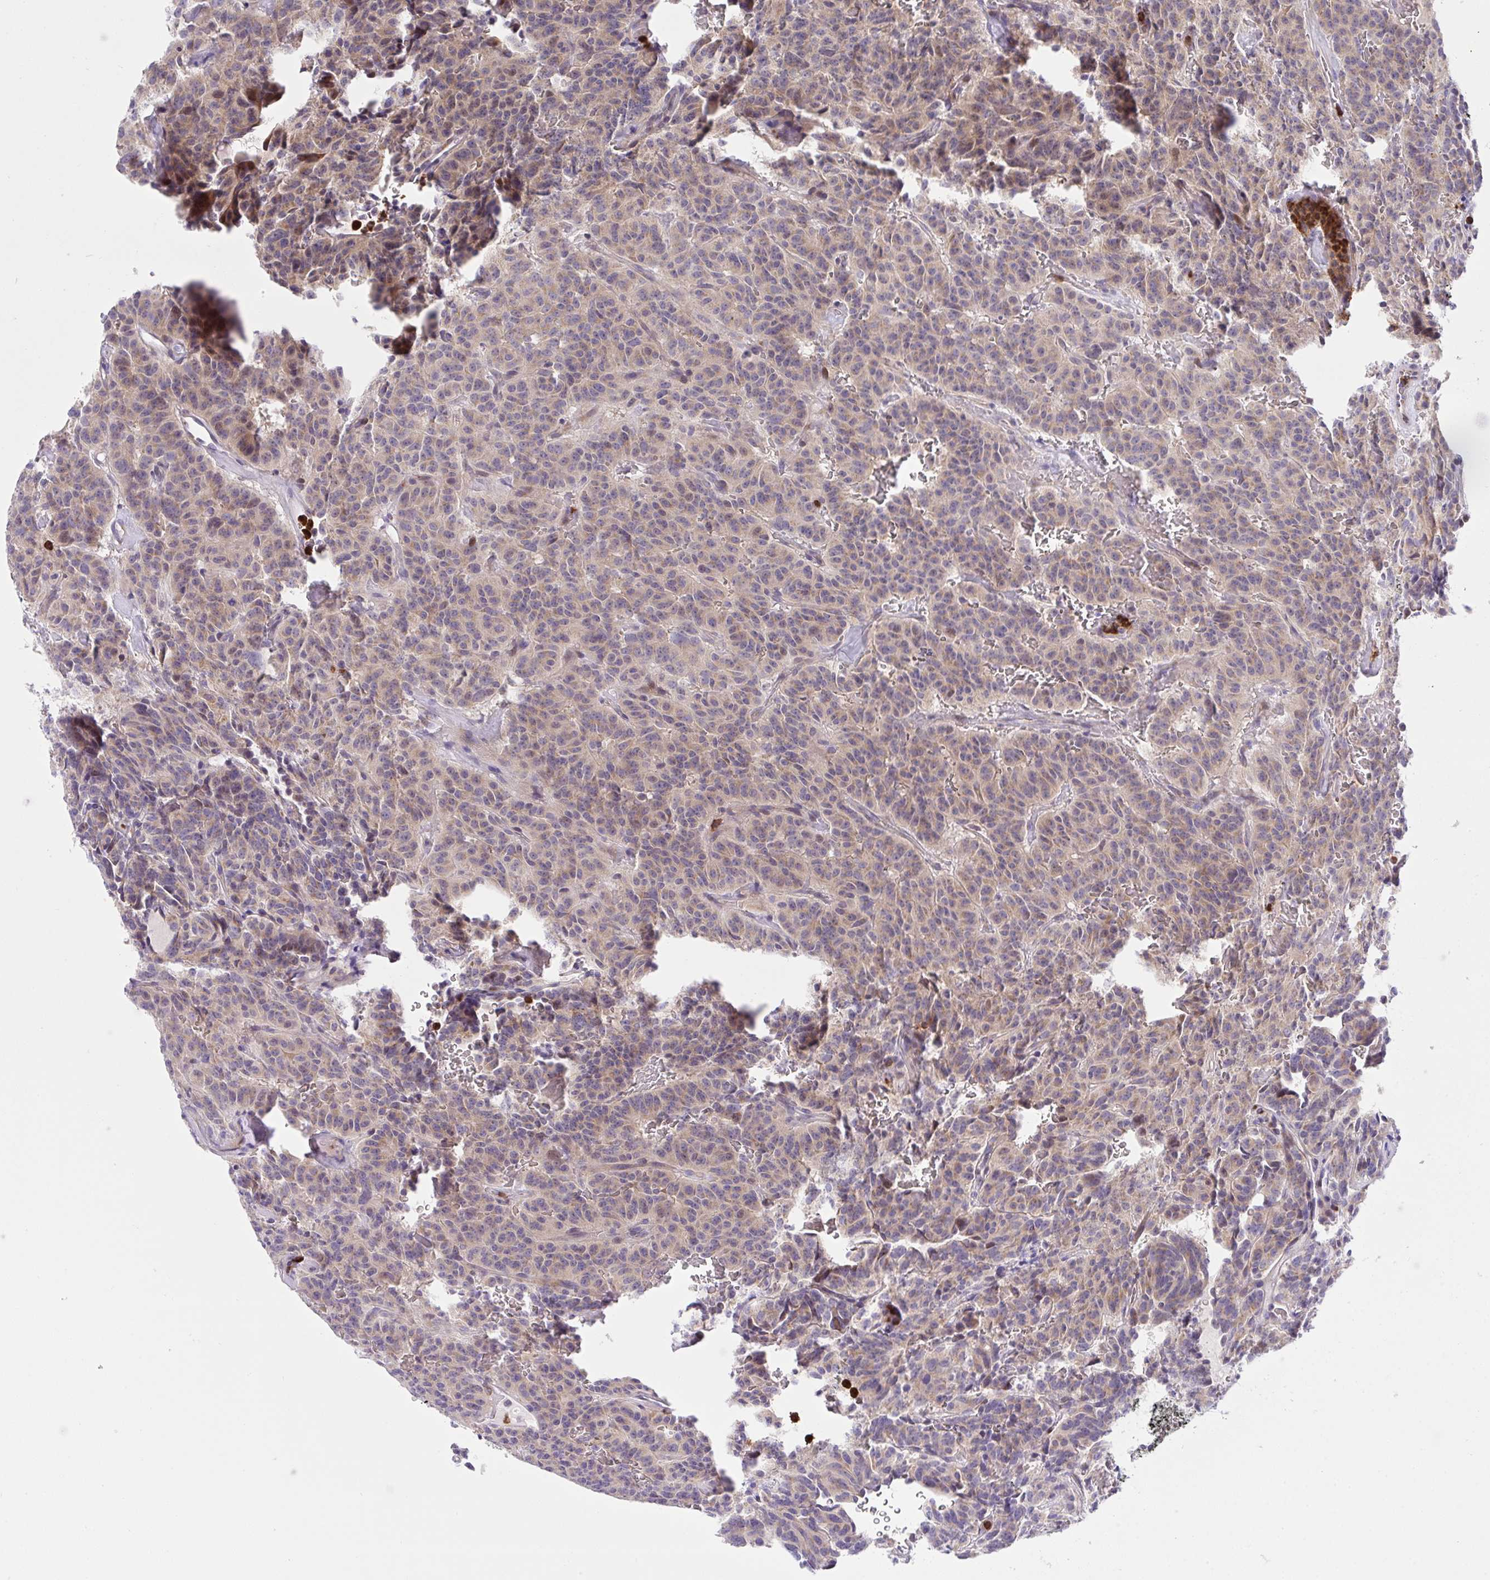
{"staining": {"intensity": "weak", "quantity": ">75%", "location": "cytoplasmic/membranous"}, "tissue": "carcinoid", "cell_type": "Tumor cells", "image_type": "cancer", "snomed": [{"axis": "morphology", "description": "Carcinoid, malignant, NOS"}, {"axis": "topography", "description": "Lung"}], "caption": "A histopathology image of human carcinoid stained for a protein displays weak cytoplasmic/membranous brown staining in tumor cells.", "gene": "ZNF554", "patient": {"sex": "female", "age": 61}}